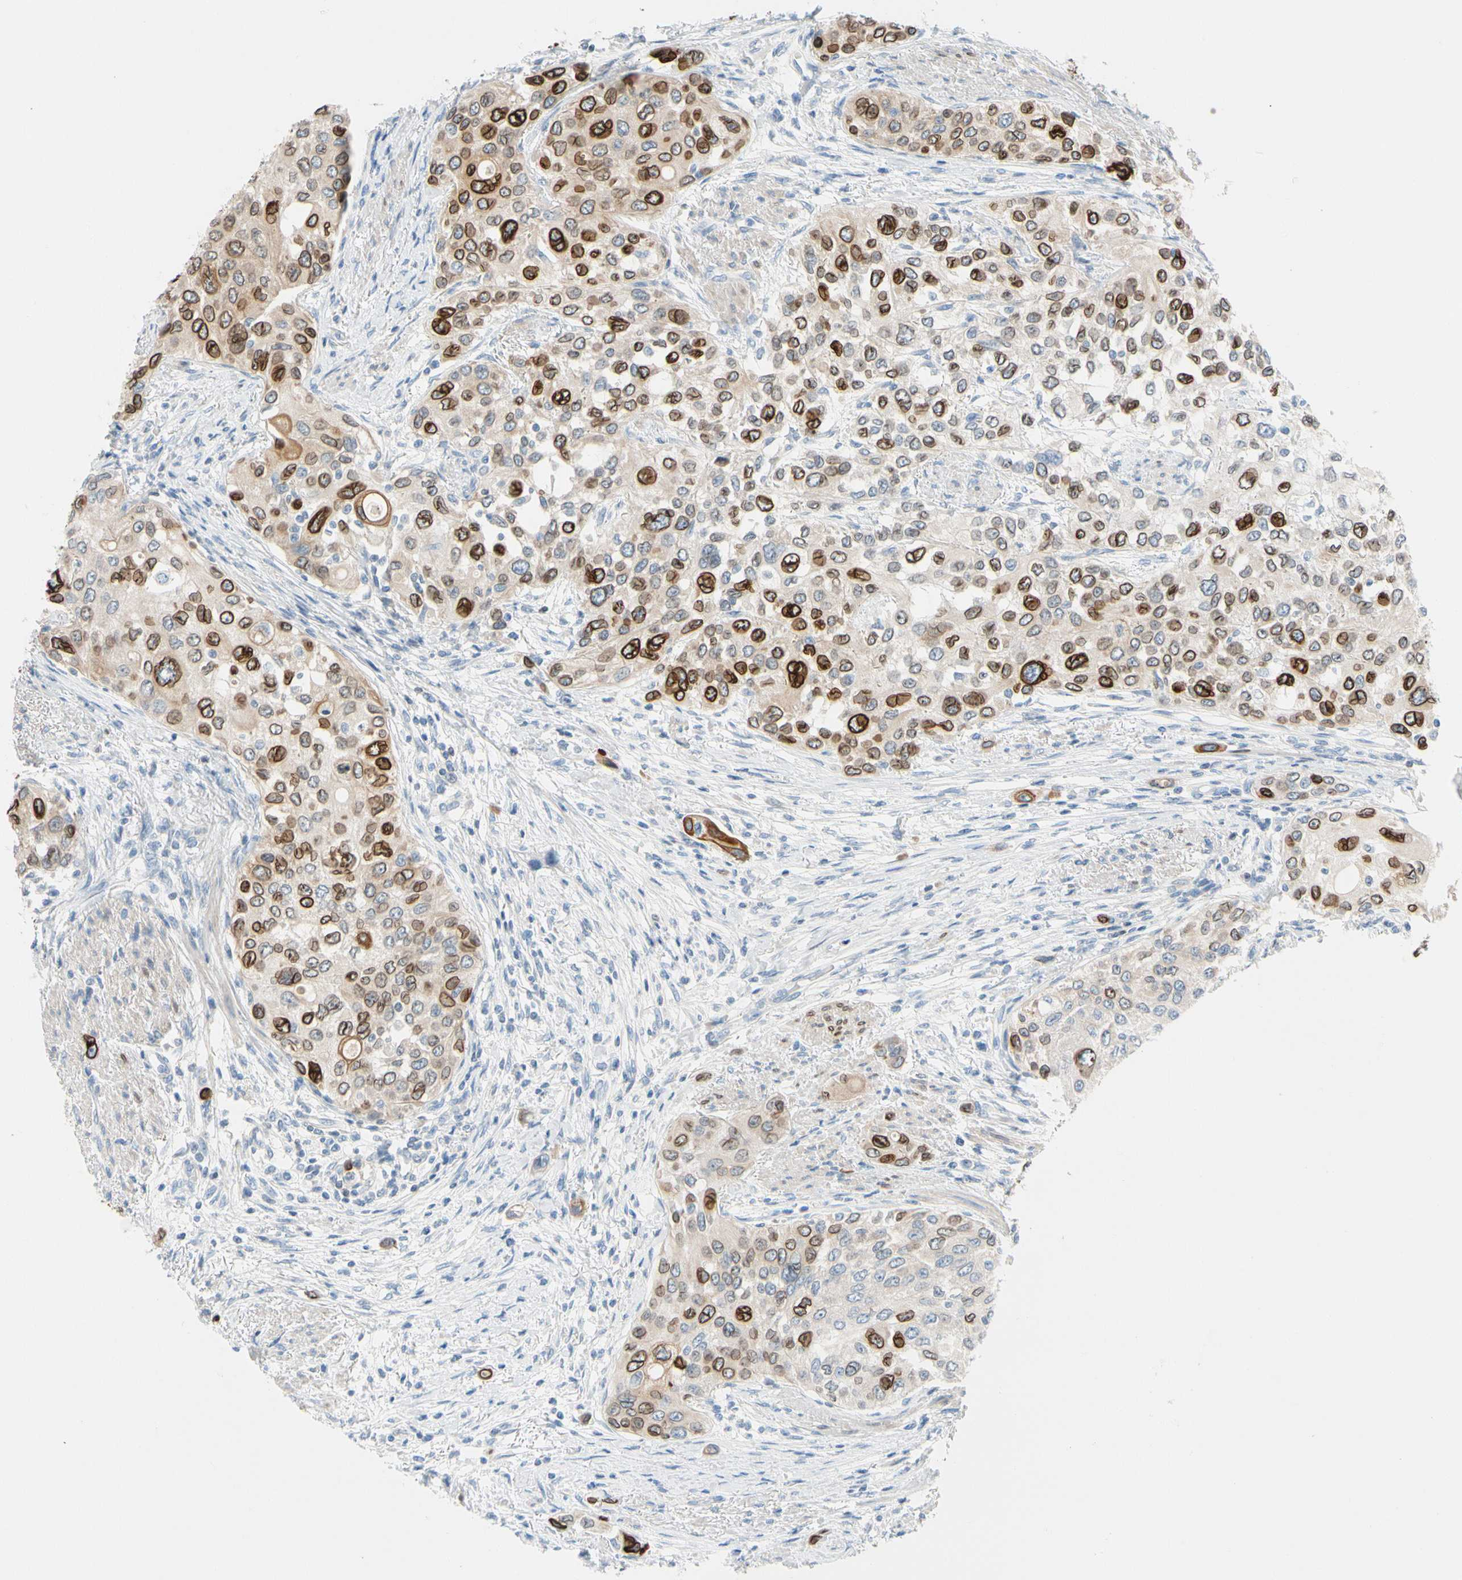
{"staining": {"intensity": "strong", "quantity": ">75%", "location": "cytoplasmic/membranous,nuclear"}, "tissue": "urothelial cancer", "cell_type": "Tumor cells", "image_type": "cancer", "snomed": [{"axis": "morphology", "description": "Urothelial carcinoma, High grade"}, {"axis": "topography", "description": "Urinary bladder"}], "caption": "Brown immunohistochemical staining in urothelial carcinoma (high-grade) displays strong cytoplasmic/membranous and nuclear staining in approximately >75% of tumor cells.", "gene": "ZNF132", "patient": {"sex": "female", "age": 56}}